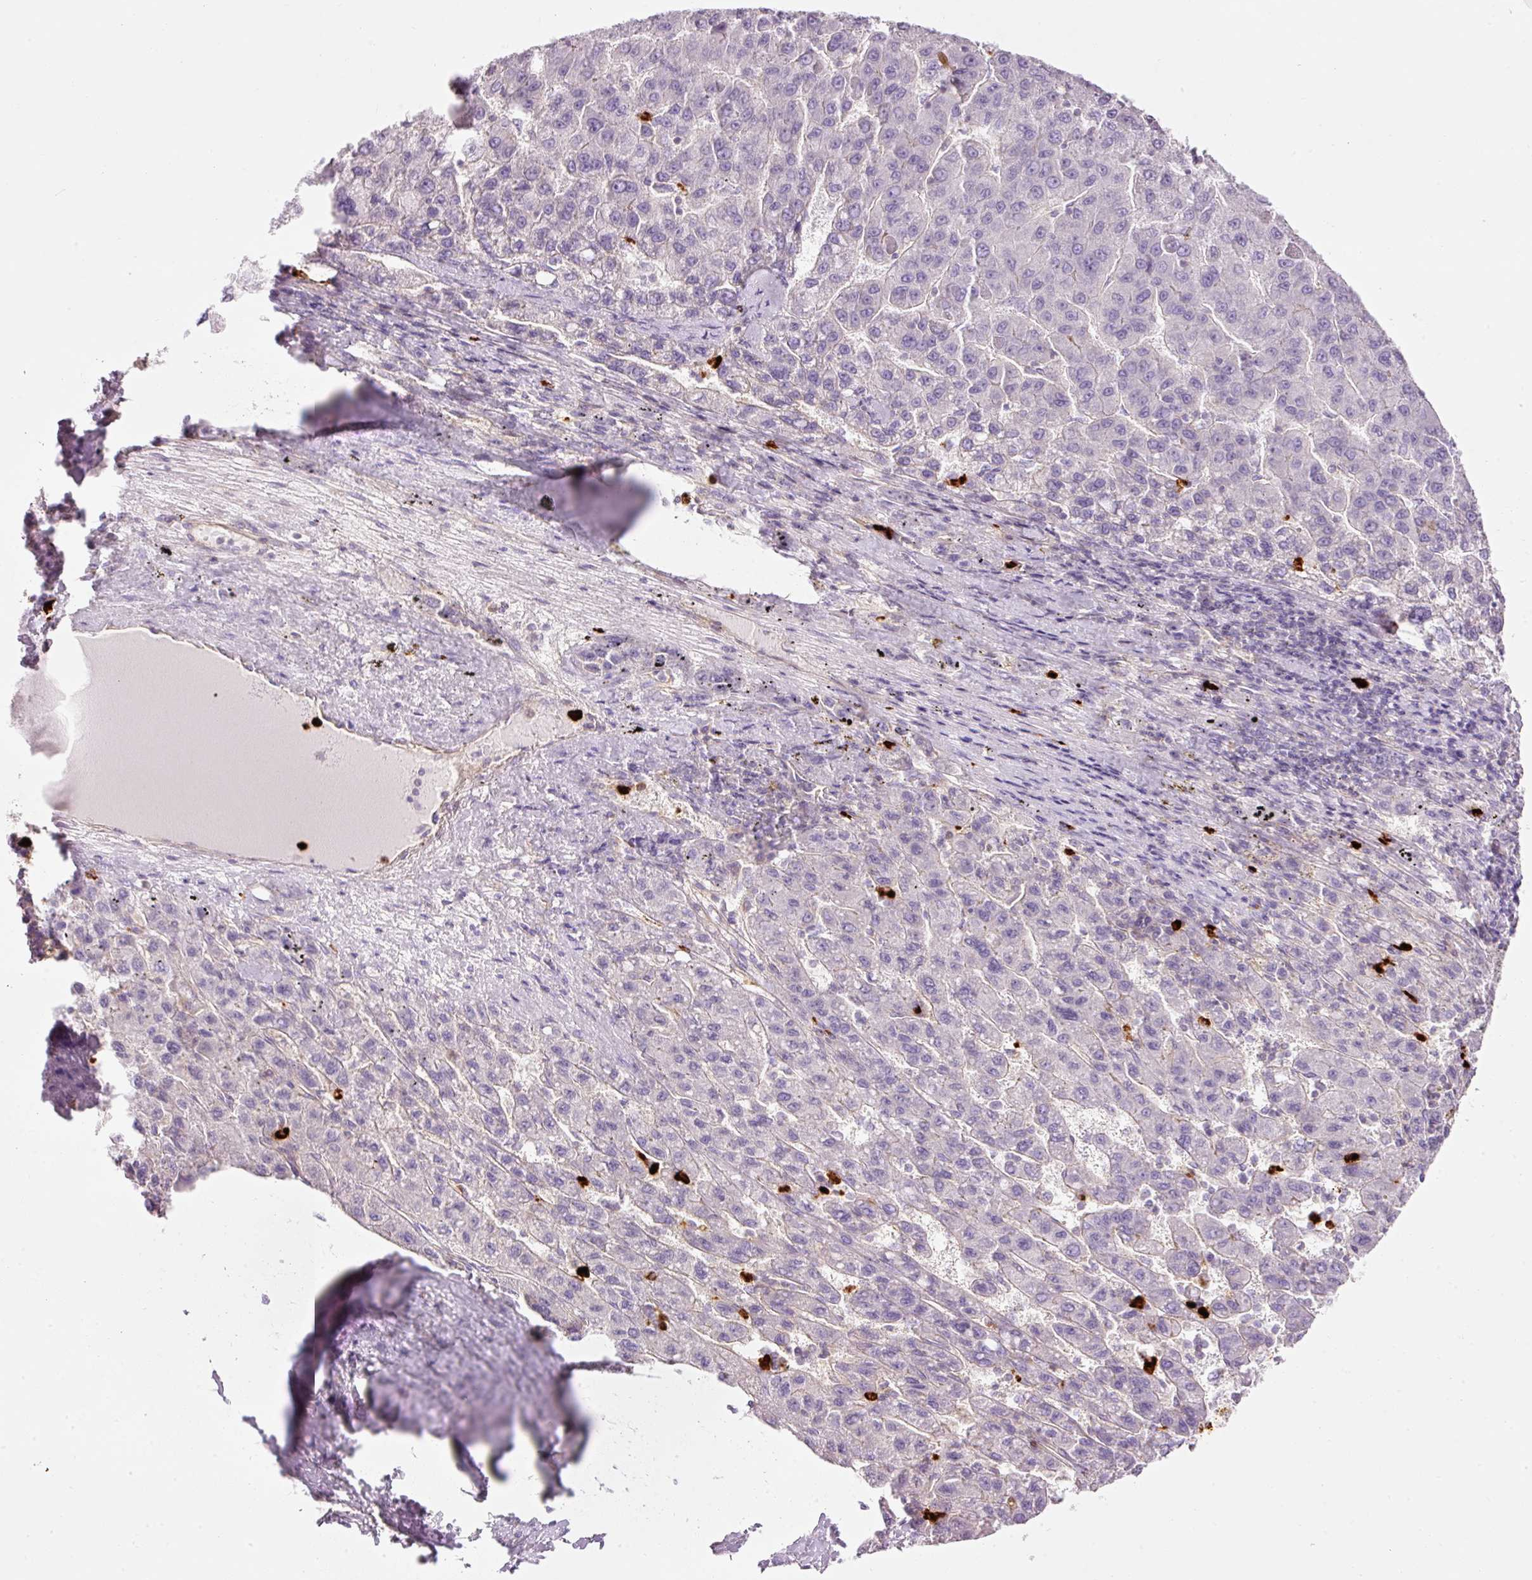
{"staining": {"intensity": "negative", "quantity": "none", "location": "none"}, "tissue": "liver cancer", "cell_type": "Tumor cells", "image_type": "cancer", "snomed": [{"axis": "morphology", "description": "Carcinoma, Hepatocellular, NOS"}, {"axis": "topography", "description": "Liver"}], "caption": "This is an immunohistochemistry photomicrograph of human liver cancer (hepatocellular carcinoma). There is no staining in tumor cells.", "gene": "MAP3K3", "patient": {"sex": "female", "age": 82}}